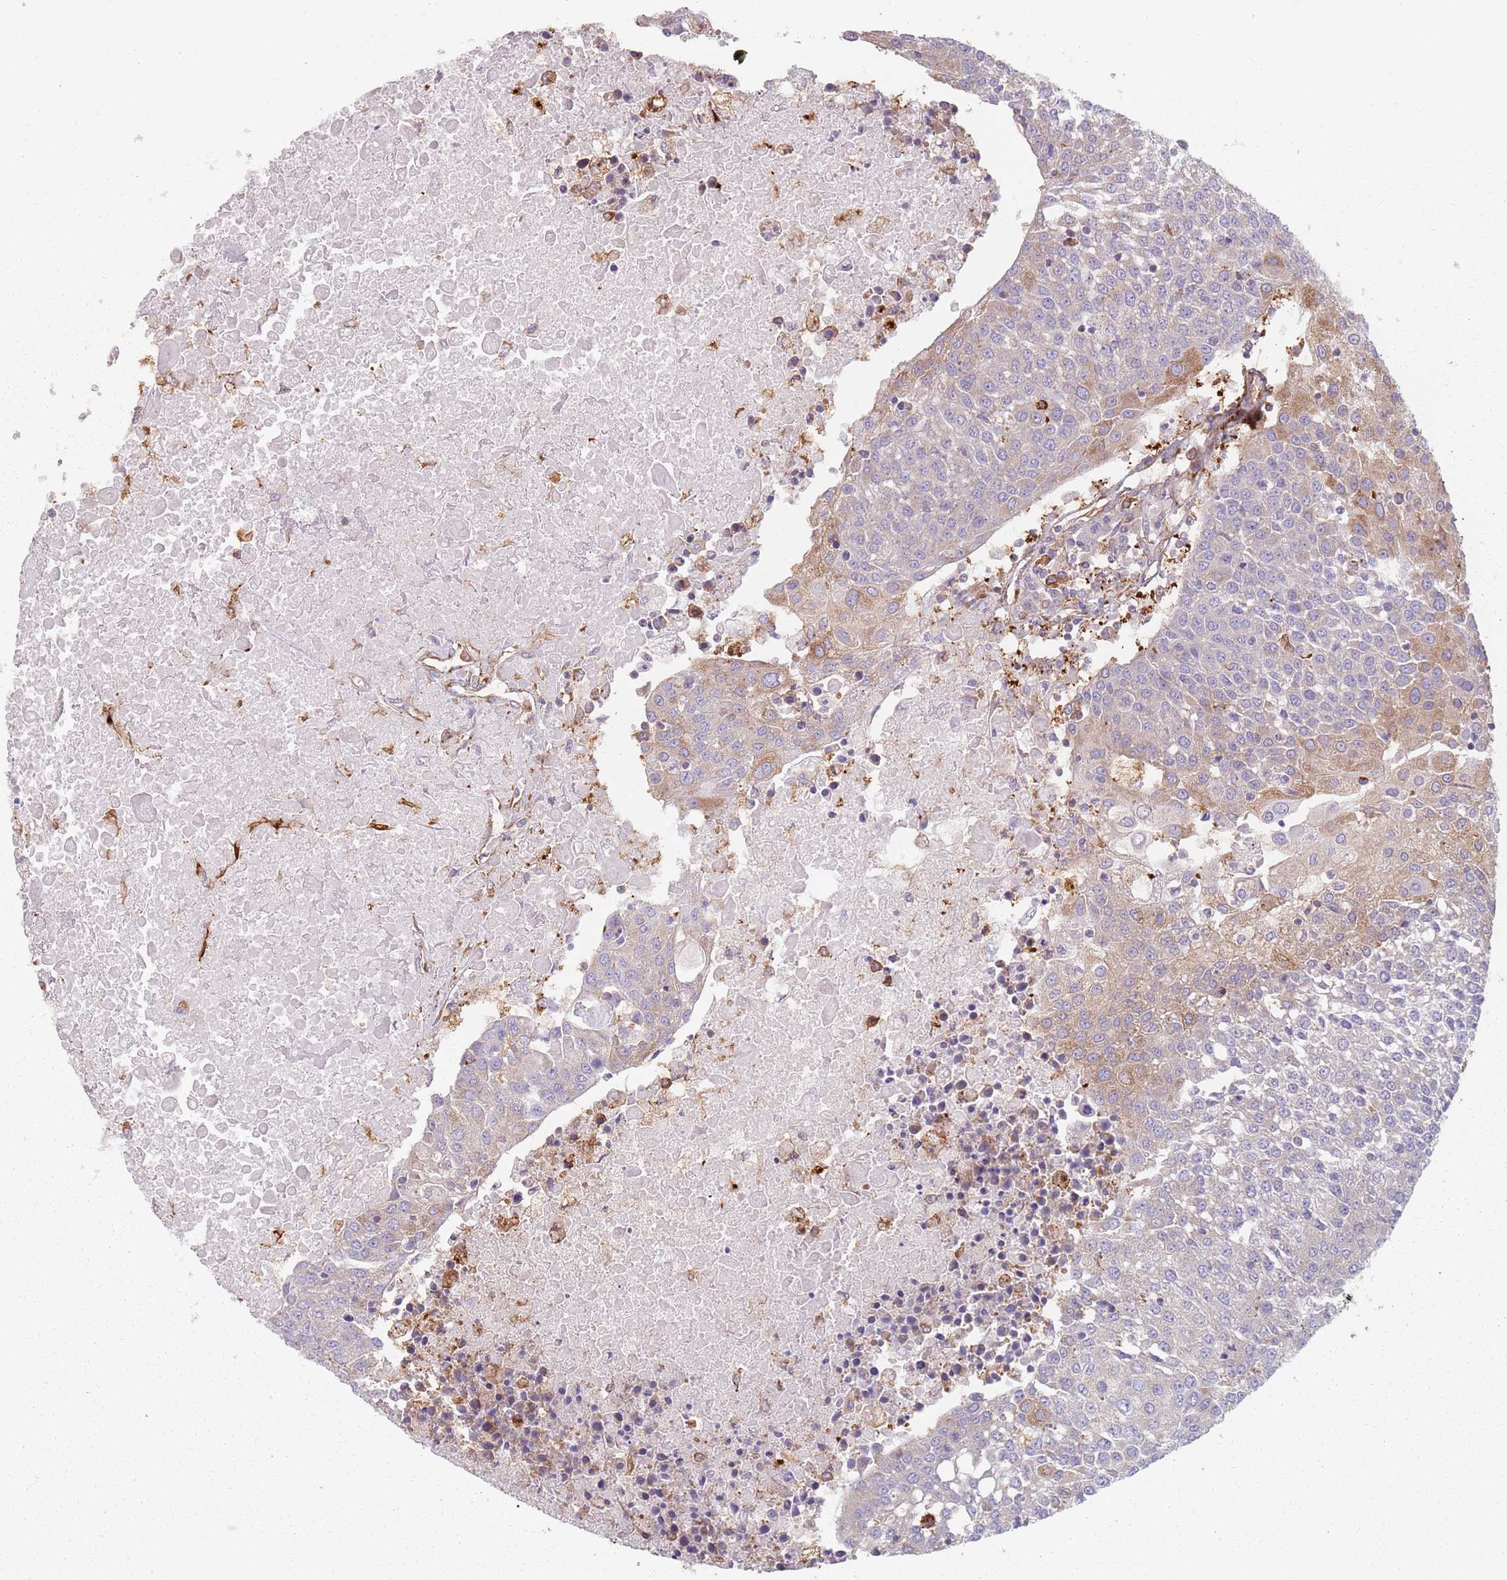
{"staining": {"intensity": "weak", "quantity": "<25%", "location": "cytoplasmic/membranous"}, "tissue": "urothelial cancer", "cell_type": "Tumor cells", "image_type": "cancer", "snomed": [{"axis": "morphology", "description": "Urothelial carcinoma, High grade"}, {"axis": "topography", "description": "Urinary bladder"}], "caption": "Tumor cells show no significant protein staining in high-grade urothelial carcinoma.", "gene": "TPD52L2", "patient": {"sex": "female", "age": 85}}